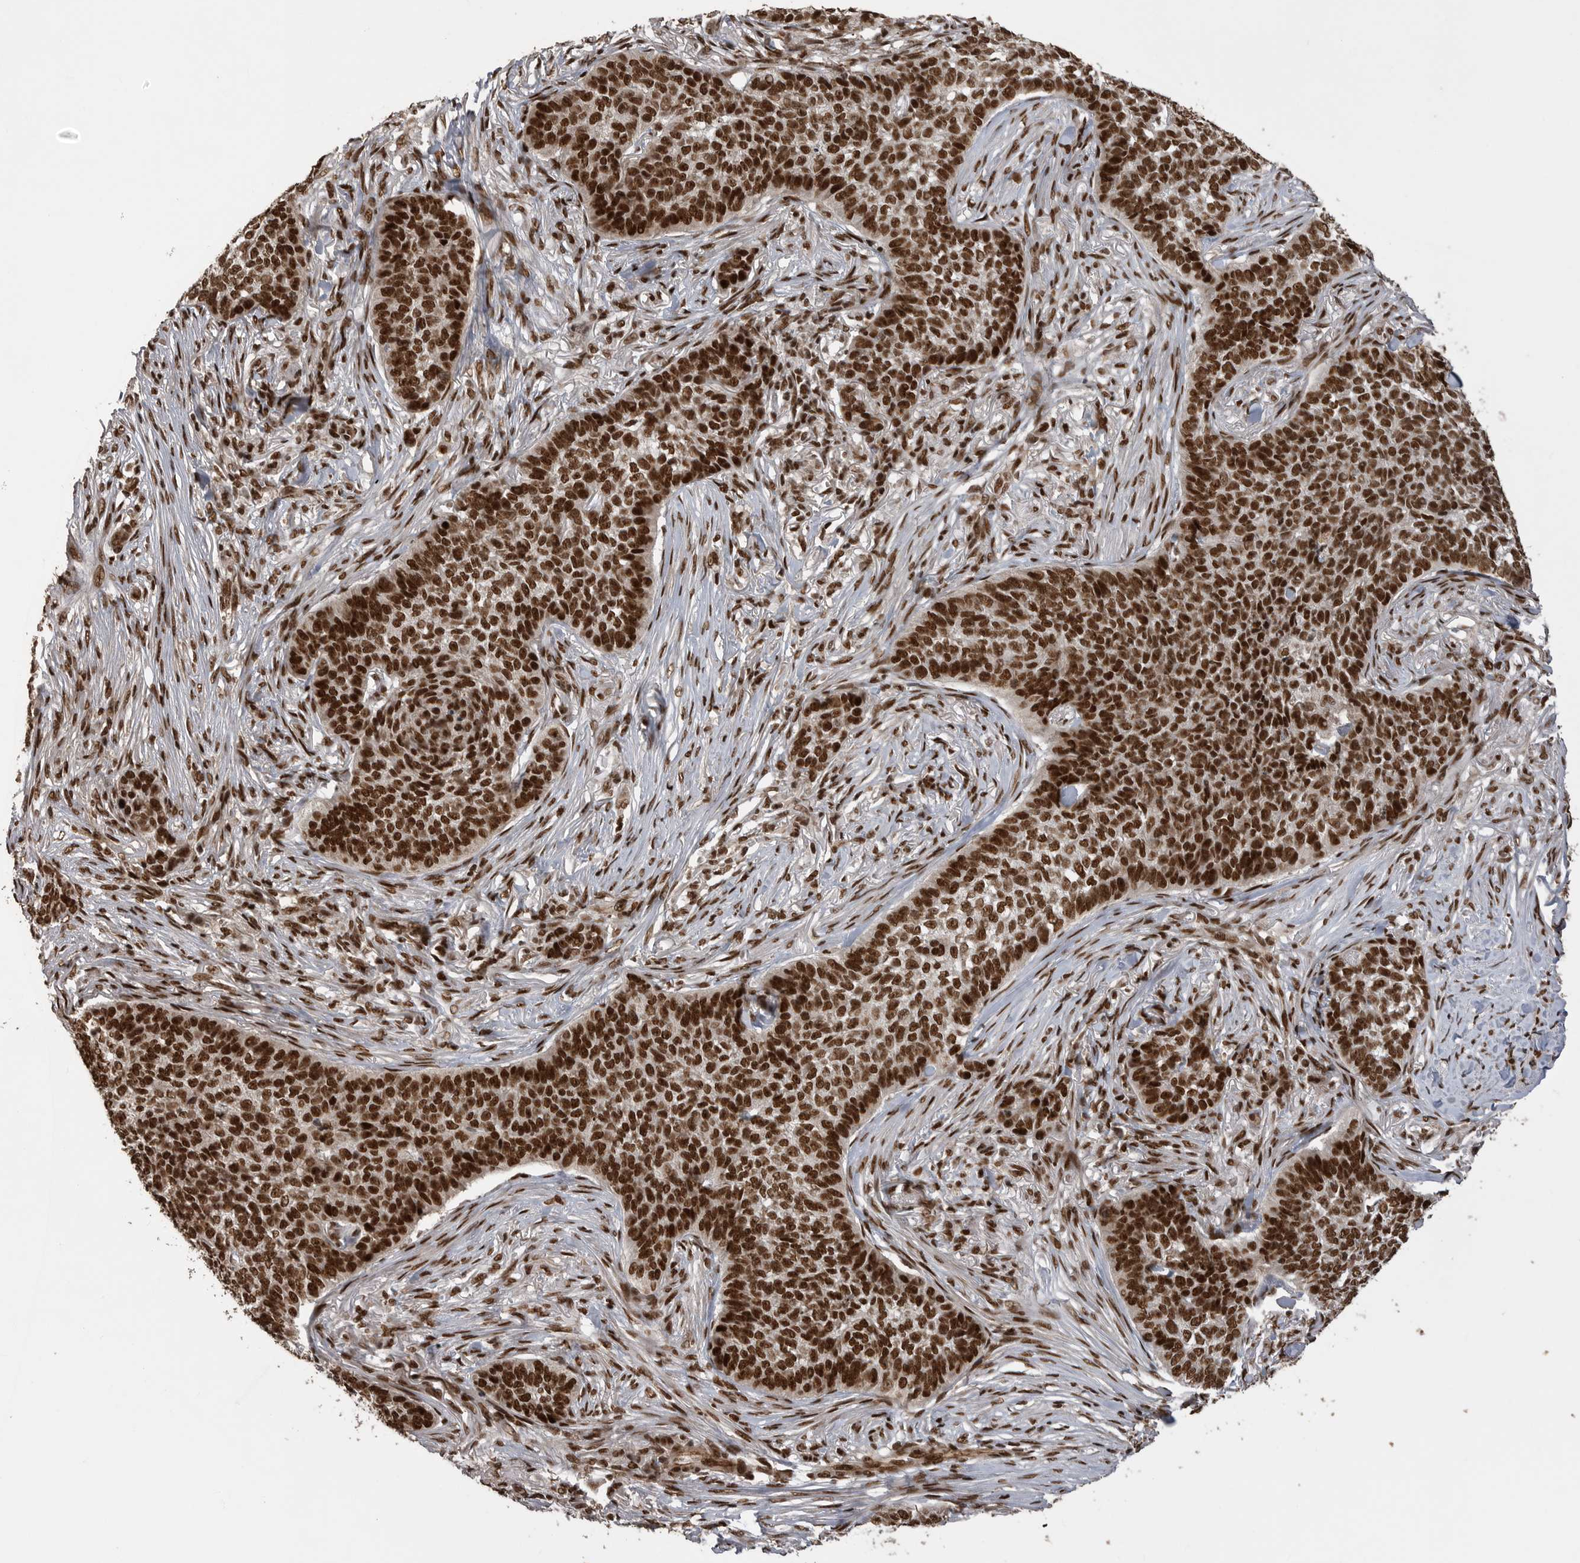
{"staining": {"intensity": "strong", "quantity": ">75%", "location": "nuclear"}, "tissue": "skin cancer", "cell_type": "Tumor cells", "image_type": "cancer", "snomed": [{"axis": "morphology", "description": "Basal cell carcinoma"}, {"axis": "topography", "description": "Skin"}], "caption": "Tumor cells reveal high levels of strong nuclear staining in approximately >75% of cells in skin cancer. The protein of interest is stained brown, and the nuclei are stained in blue (DAB (3,3'-diaminobenzidine) IHC with brightfield microscopy, high magnification).", "gene": "PPP1R8", "patient": {"sex": "male", "age": 85}}